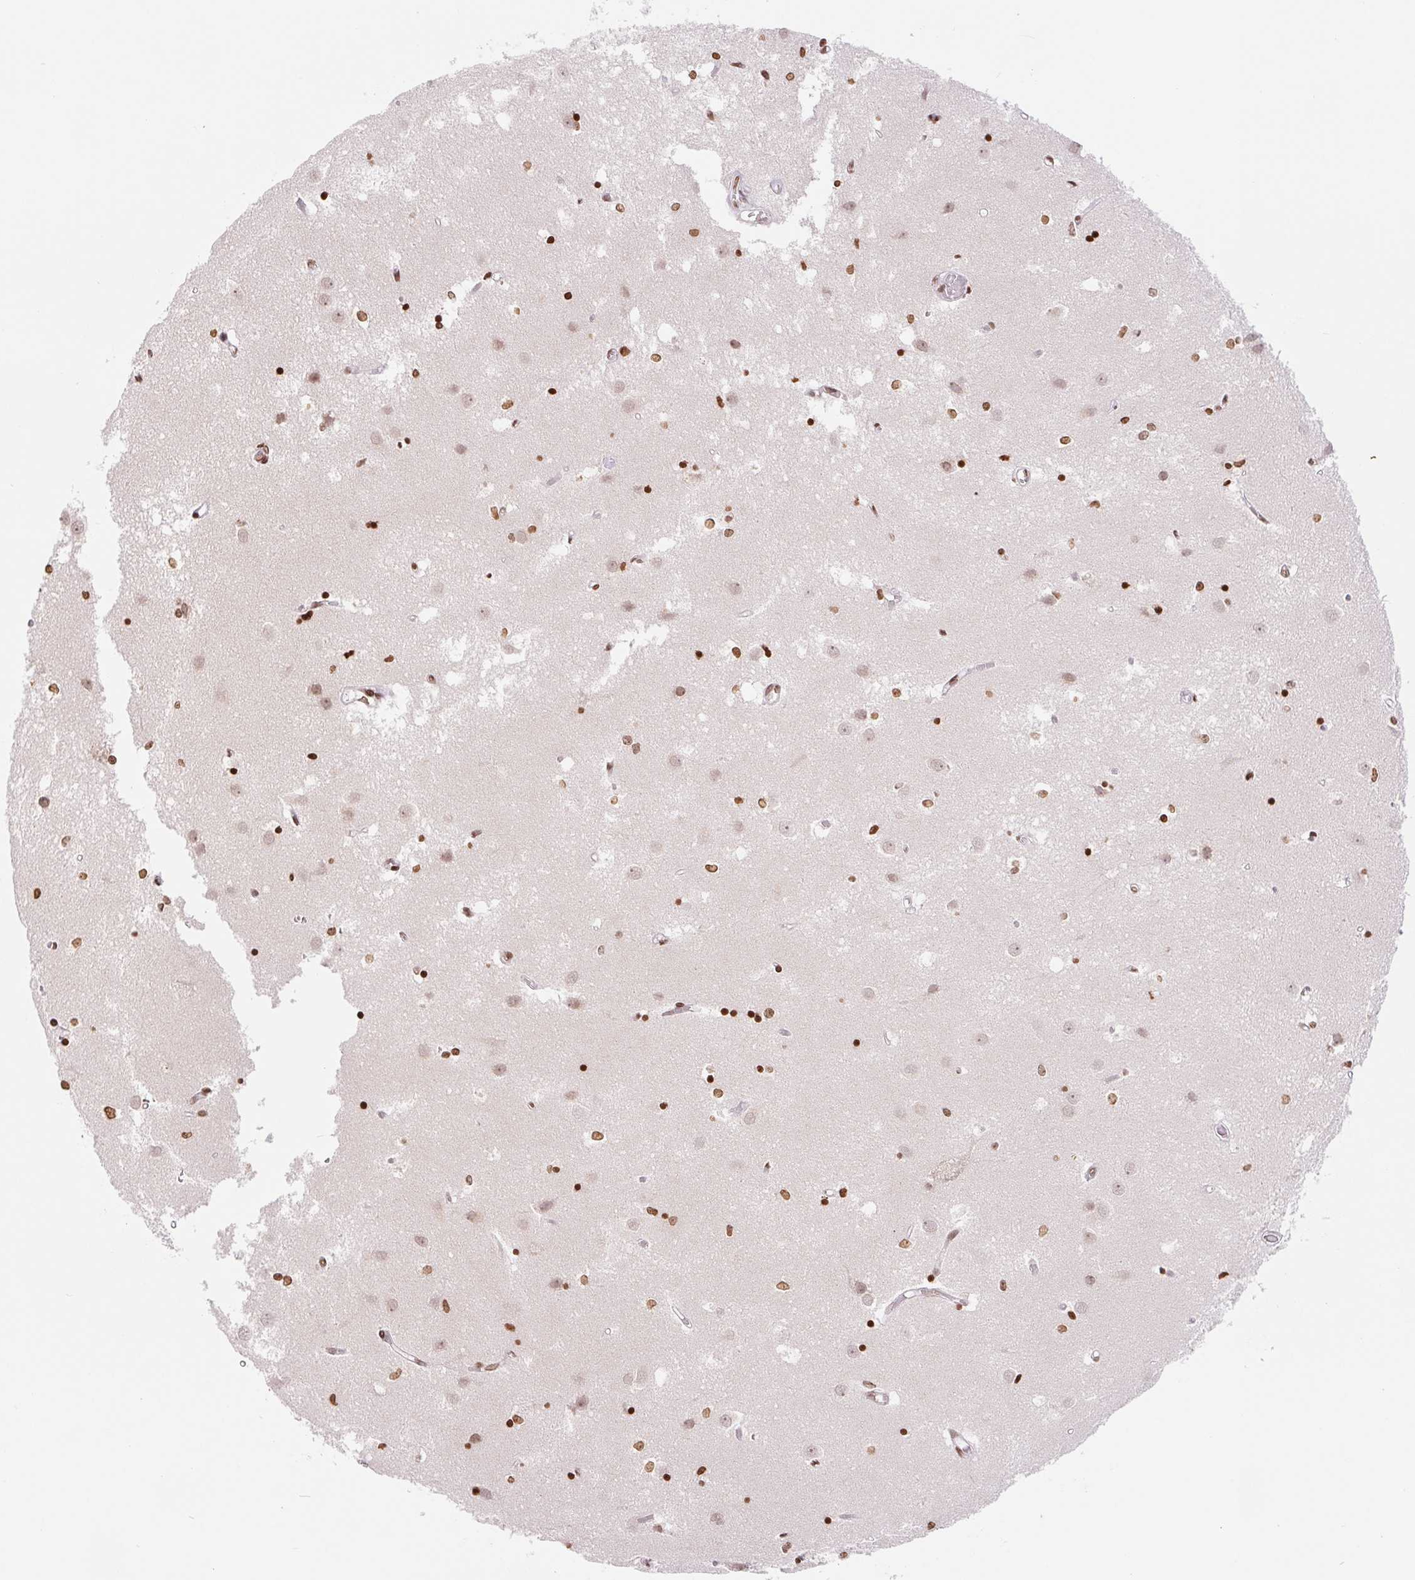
{"staining": {"intensity": "strong", "quantity": "25%-75%", "location": "nuclear"}, "tissue": "caudate", "cell_type": "Glial cells", "image_type": "normal", "snomed": [{"axis": "morphology", "description": "Normal tissue, NOS"}, {"axis": "topography", "description": "Lateral ventricle wall"}], "caption": "IHC photomicrograph of benign caudate stained for a protein (brown), which reveals high levels of strong nuclear positivity in approximately 25%-75% of glial cells.", "gene": "SMIM12", "patient": {"sex": "male", "age": 54}}